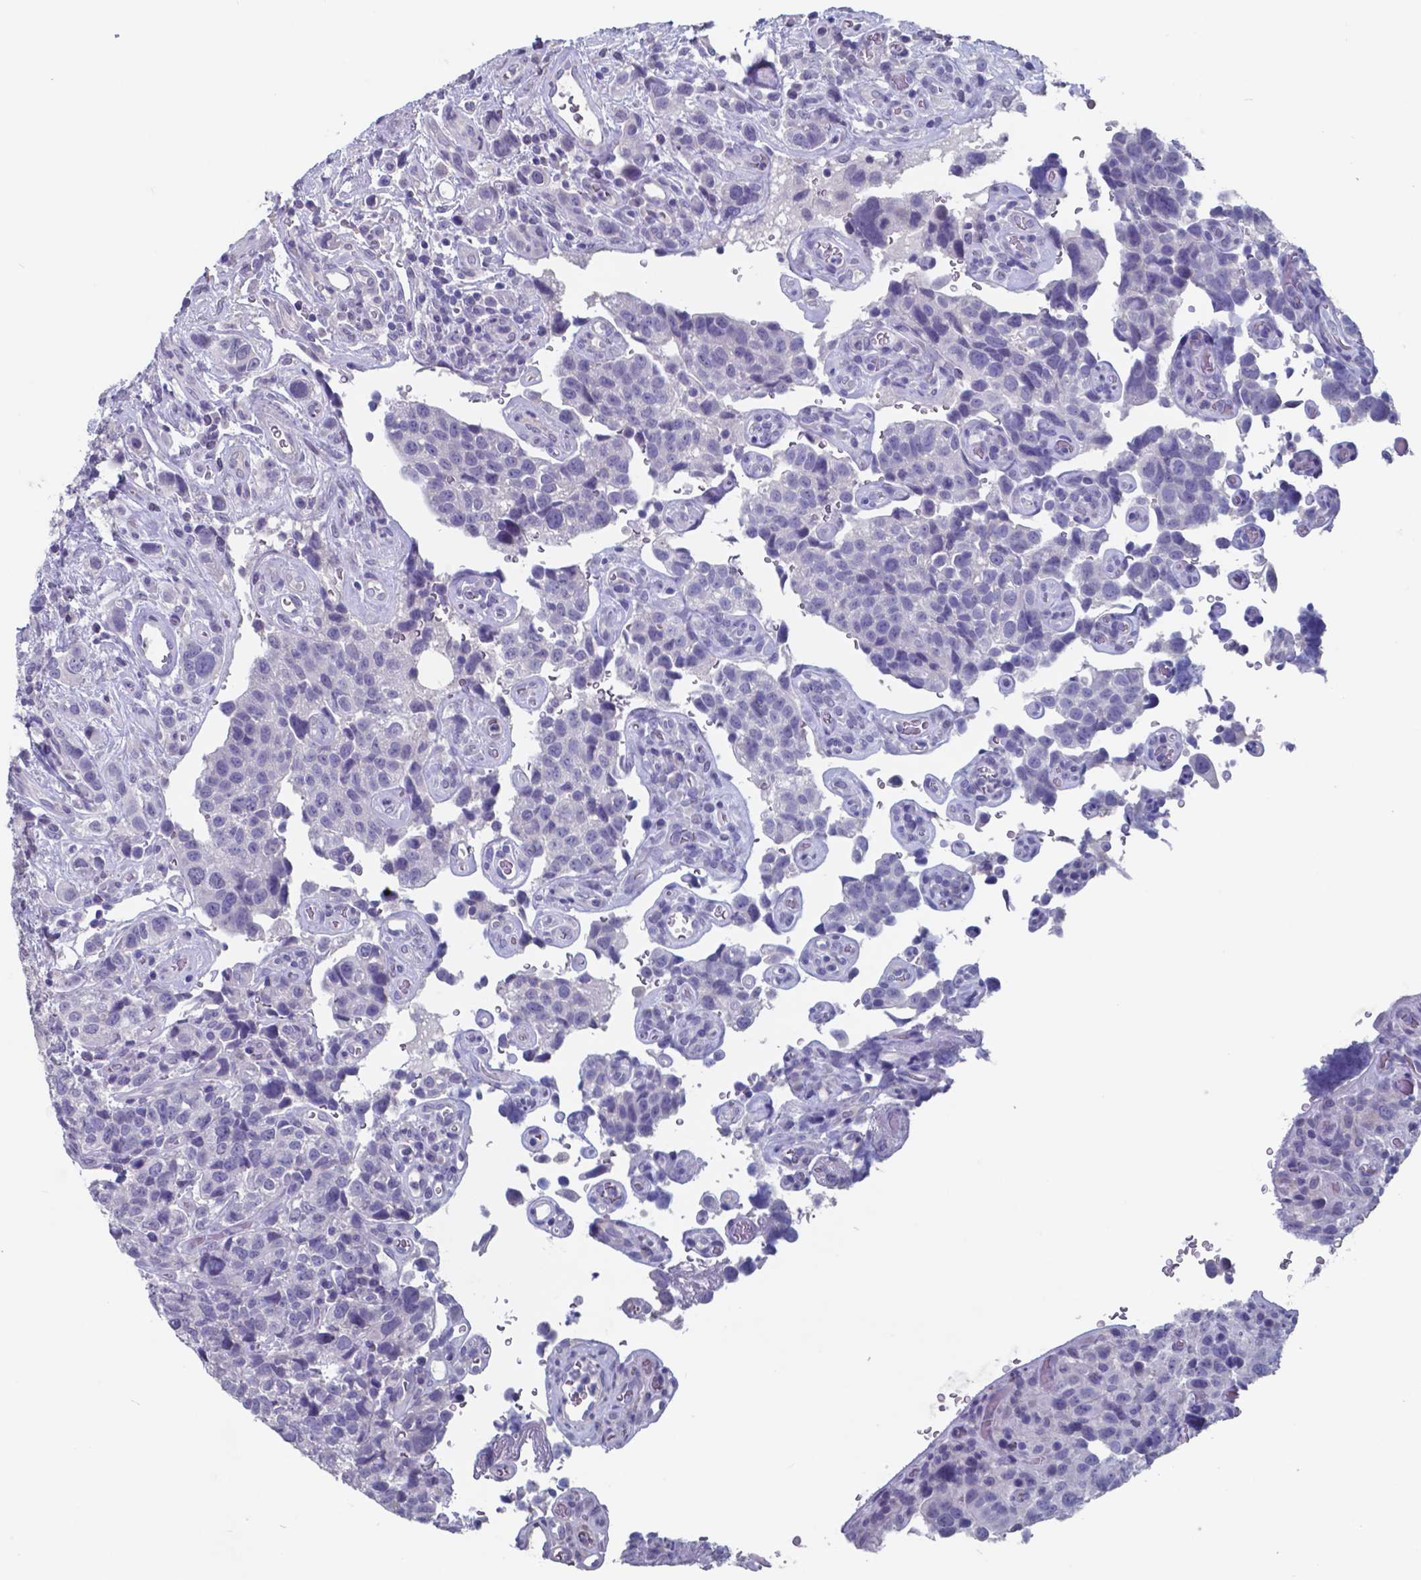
{"staining": {"intensity": "negative", "quantity": "none", "location": "none"}, "tissue": "urothelial cancer", "cell_type": "Tumor cells", "image_type": "cancer", "snomed": [{"axis": "morphology", "description": "Urothelial carcinoma, High grade"}, {"axis": "topography", "description": "Urinary bladder"}], "caption": "This is an immunohistochemistry (IHC) image of urothelial carcinoma (high-grade). There is no expression in tumor cells.", "gene": "TTR", "patient": {"sex": "female", "age": 58}}